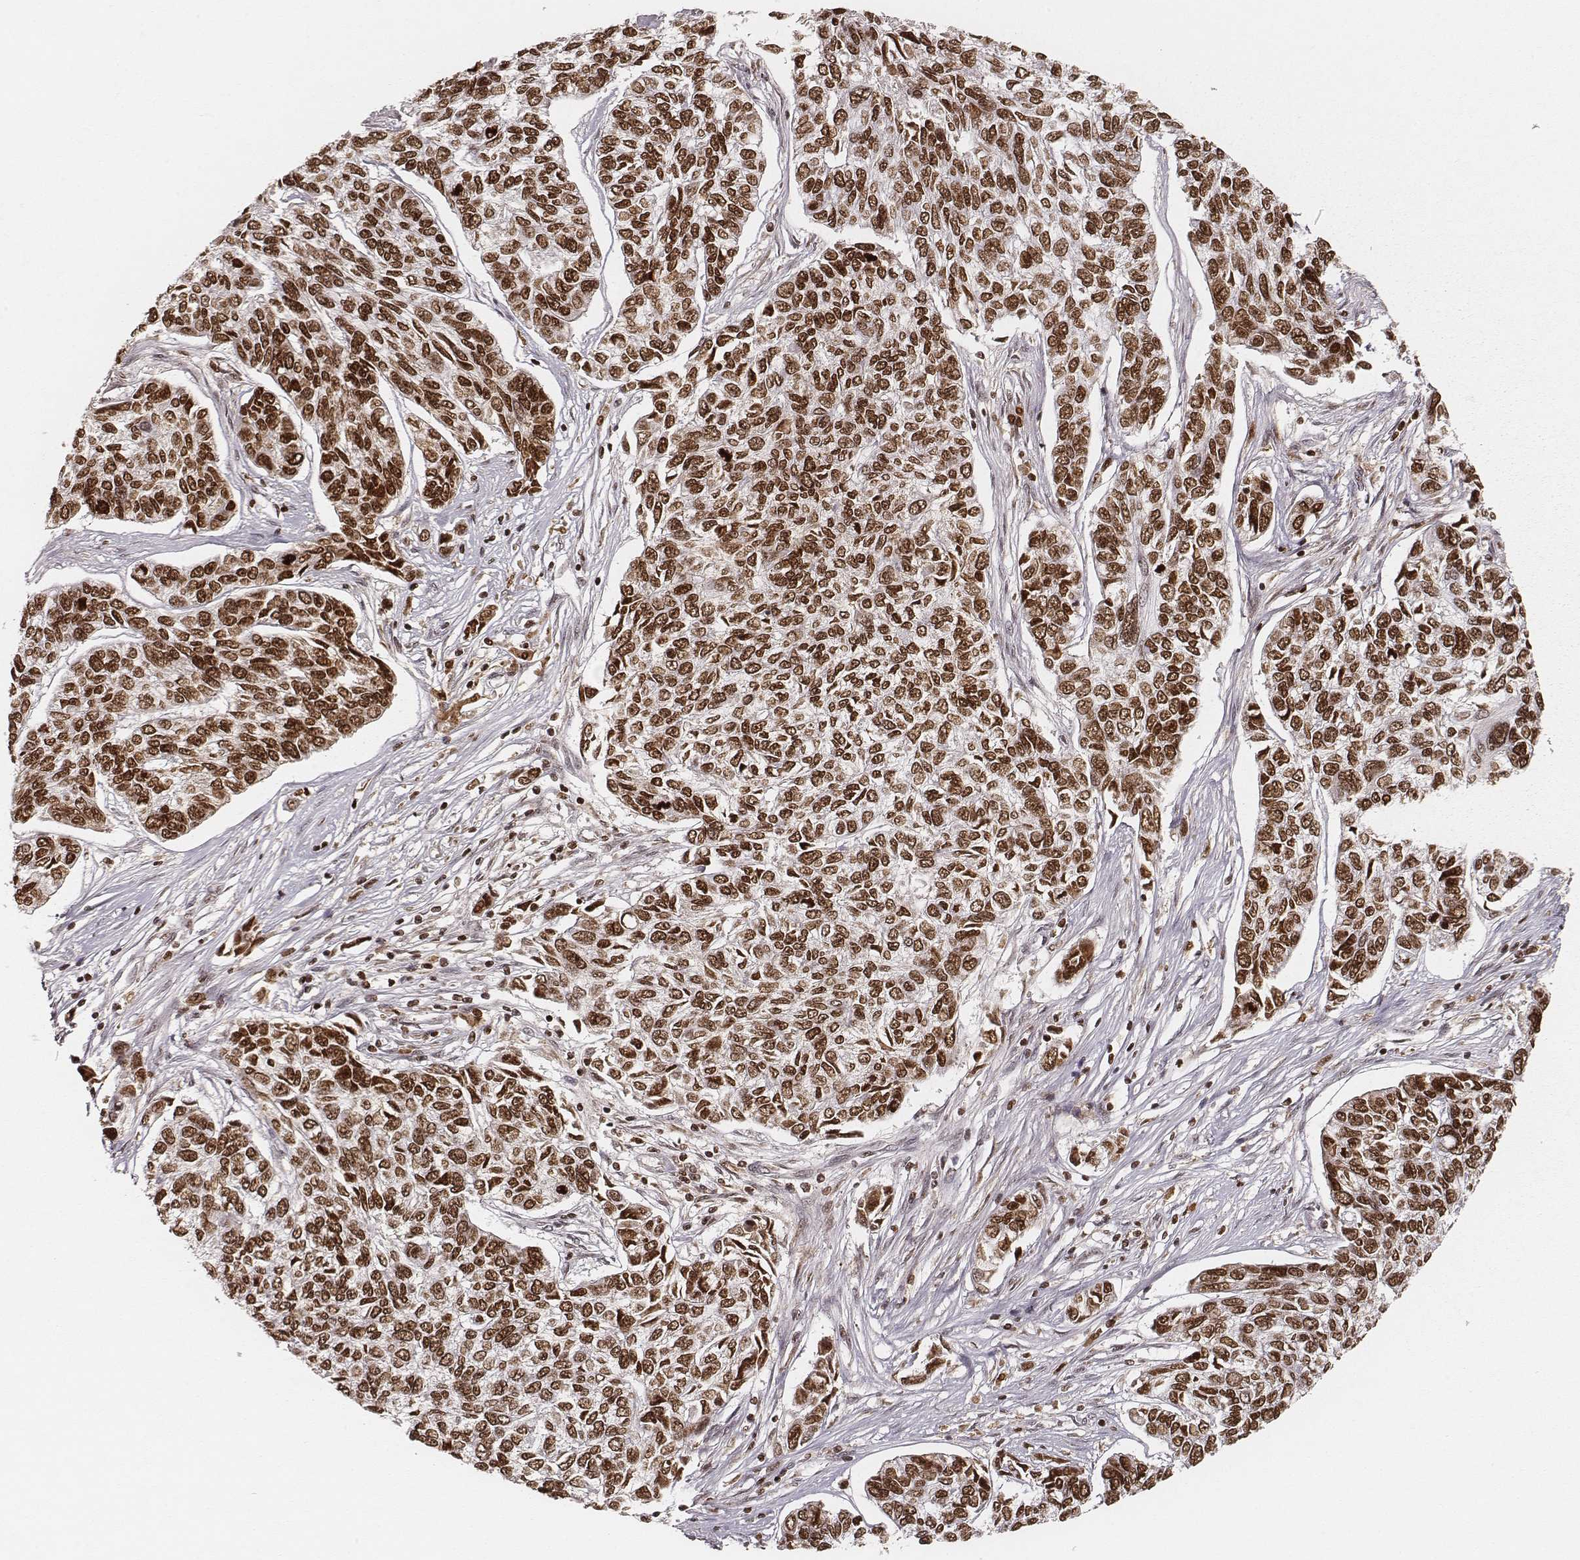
{"staining": {"intensity": "strong", "quantity": ">75%", "location": "nuclear"}, "tissue": "skin cancer", "cell_type": "Tumor cells", "image_type": "cancer", "snomed": [{"axis": "morphology", "description": "Basal cell carcinoma"}, {"axis": "topography", "description": "Skin"}], "caption": "A histopathology image of basal cell carcinoma (skin) stained for a protein demonstrates strong nuclear brown staining in tumor cells.", "gene": "PARP1", "patient": {"sex": "female", "age": 65}}